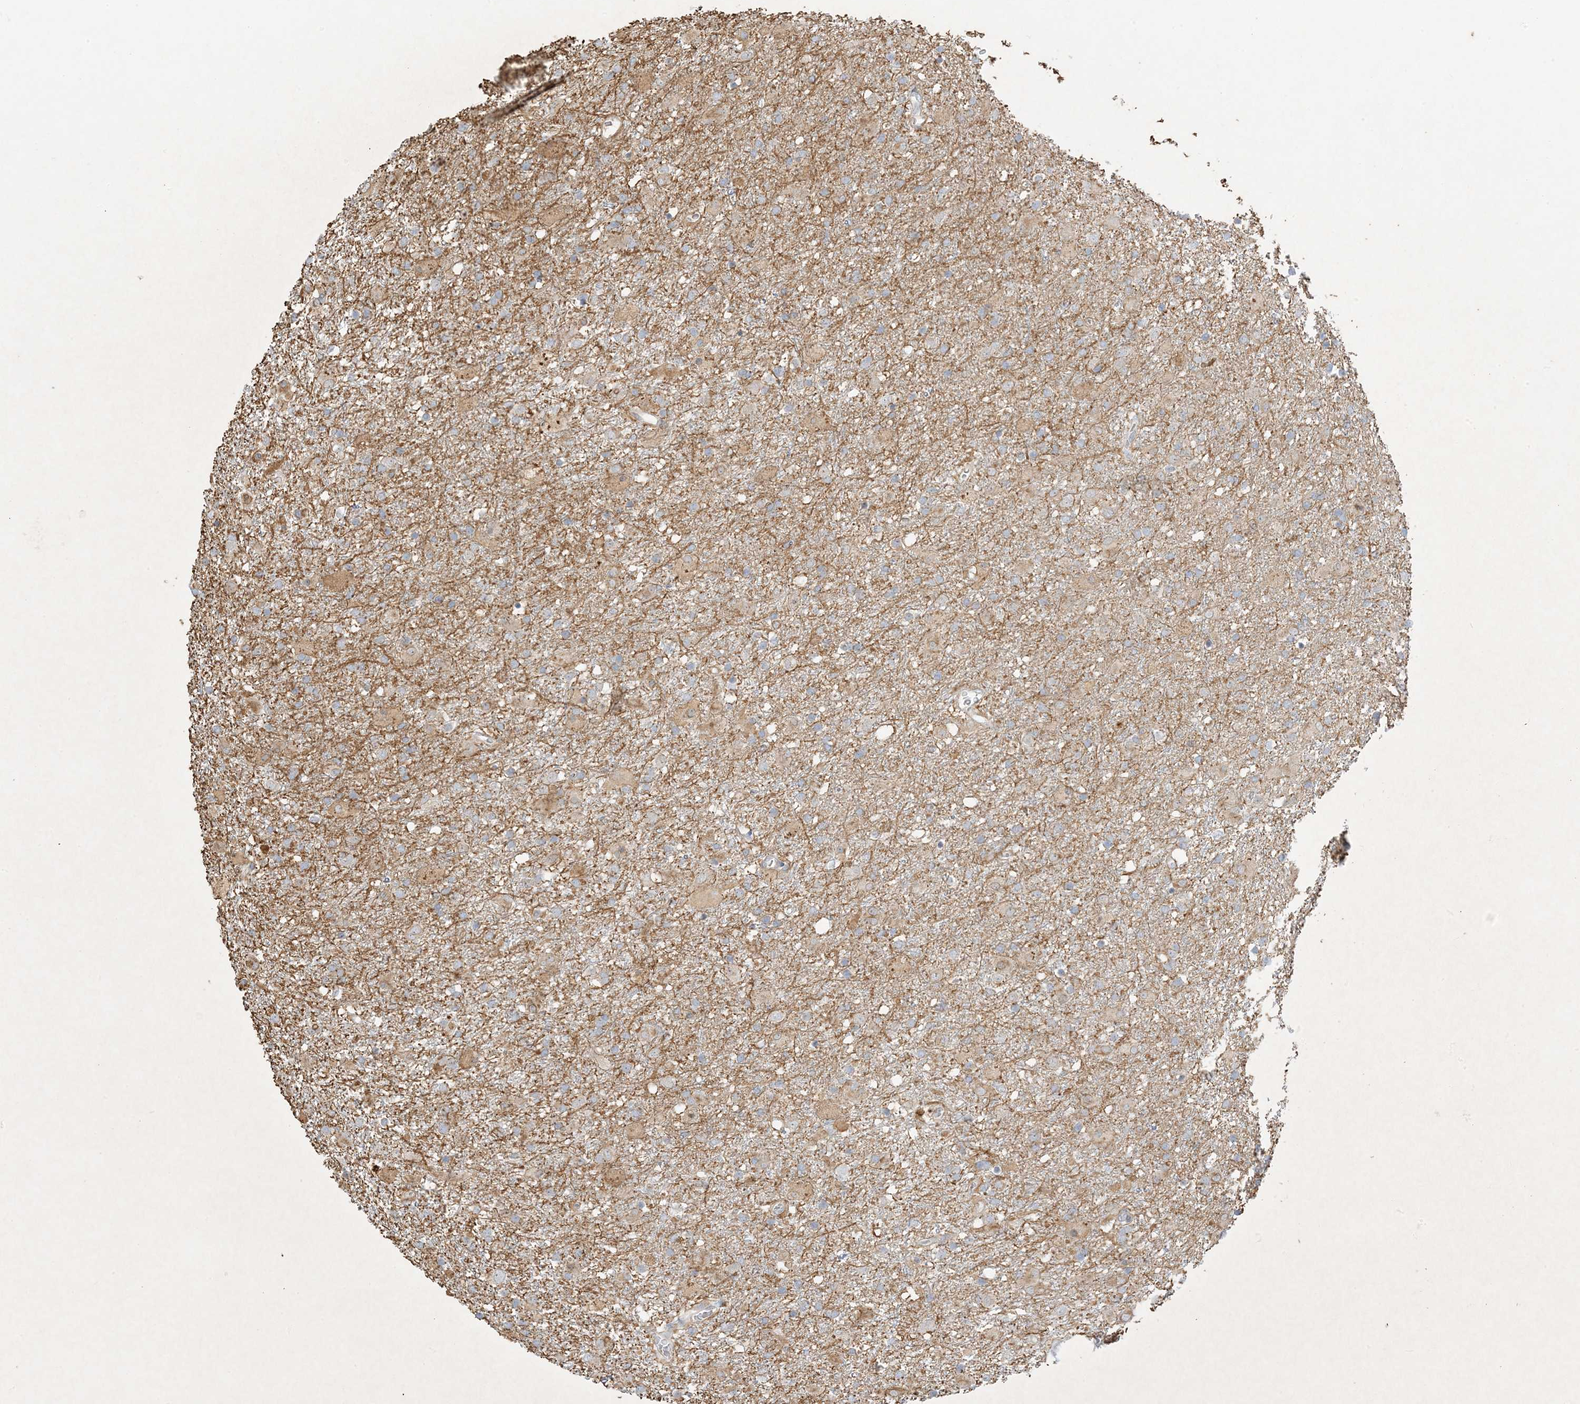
{"staining": {"intensity": "negative", "quantity": "none", "location": "none"}, "tissue": "glioma", "cell_type": "Tumor cells", "image_type": "cancer", "snomed": [{"axis": "morphology", "description": "Glioma, malignant, Low grade"}, {"axis": "topography", "description": "Brain"}], "caption": "Photomicrograph shows no protein expression in tumor cells of glioma tissue.", "gene": "ETAA1", "patient": {"sex": "male", "age": 65}}